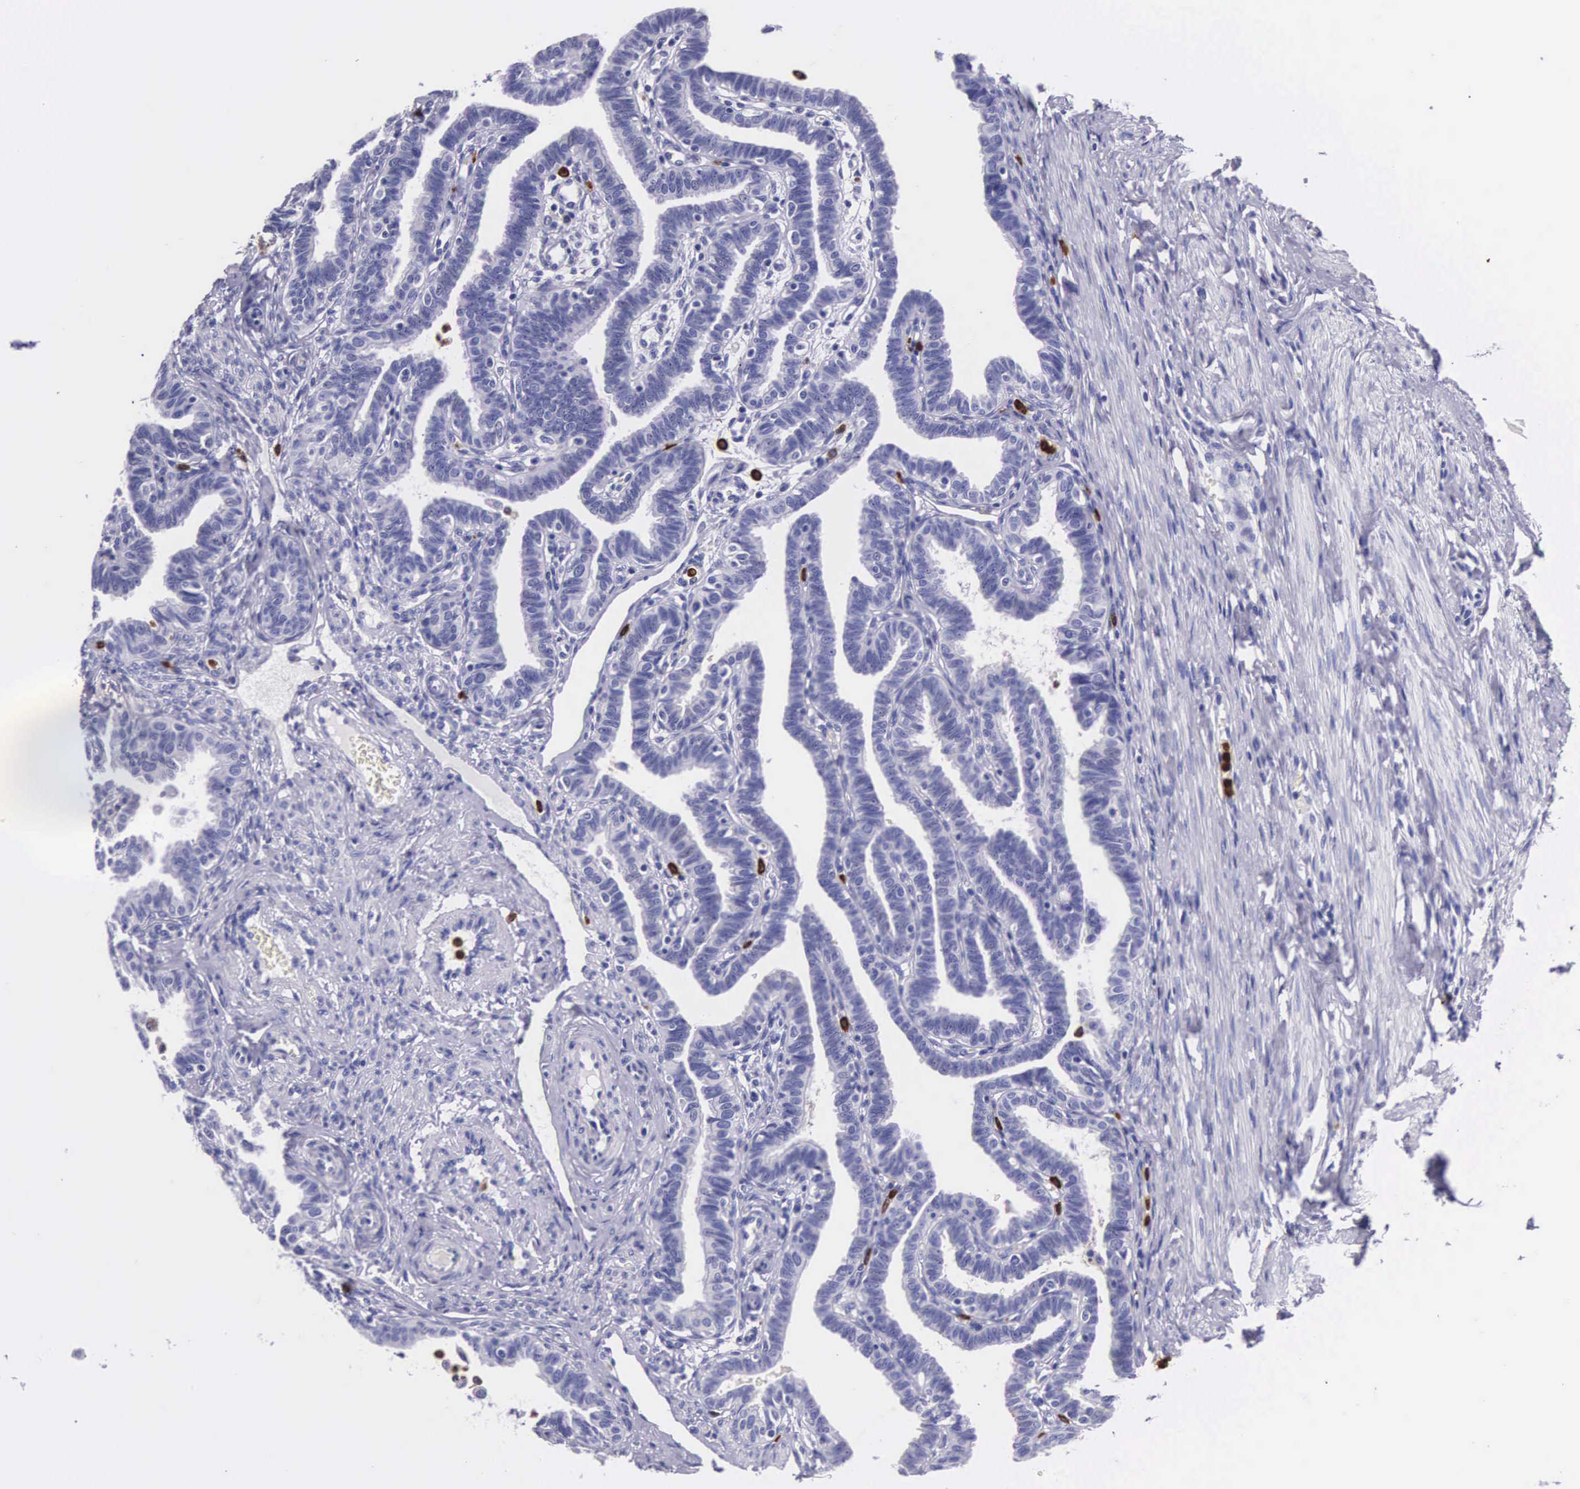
{"staining": {"intensity": "negative", "quantity": "none", "location": "none"}, "tissue": "fallopian tube", "cell_type": "Glandular cells", "image_type": "normal", "snomed": [{"axis": "morphology", "description": "Normal tissue, NOS"}, {"axis": "topography", "description": "Fallopian tube"}], "caption": "Histopathology image shows no significant protein expression in glandular cells of normal fallopian tube. Brightfield microscopy of IHC stained with DAB (brown) and hematoxylin (blue), captured at high magnification.", "gene": "FCN1", "patient": {"sex": "female", "age": 41}}